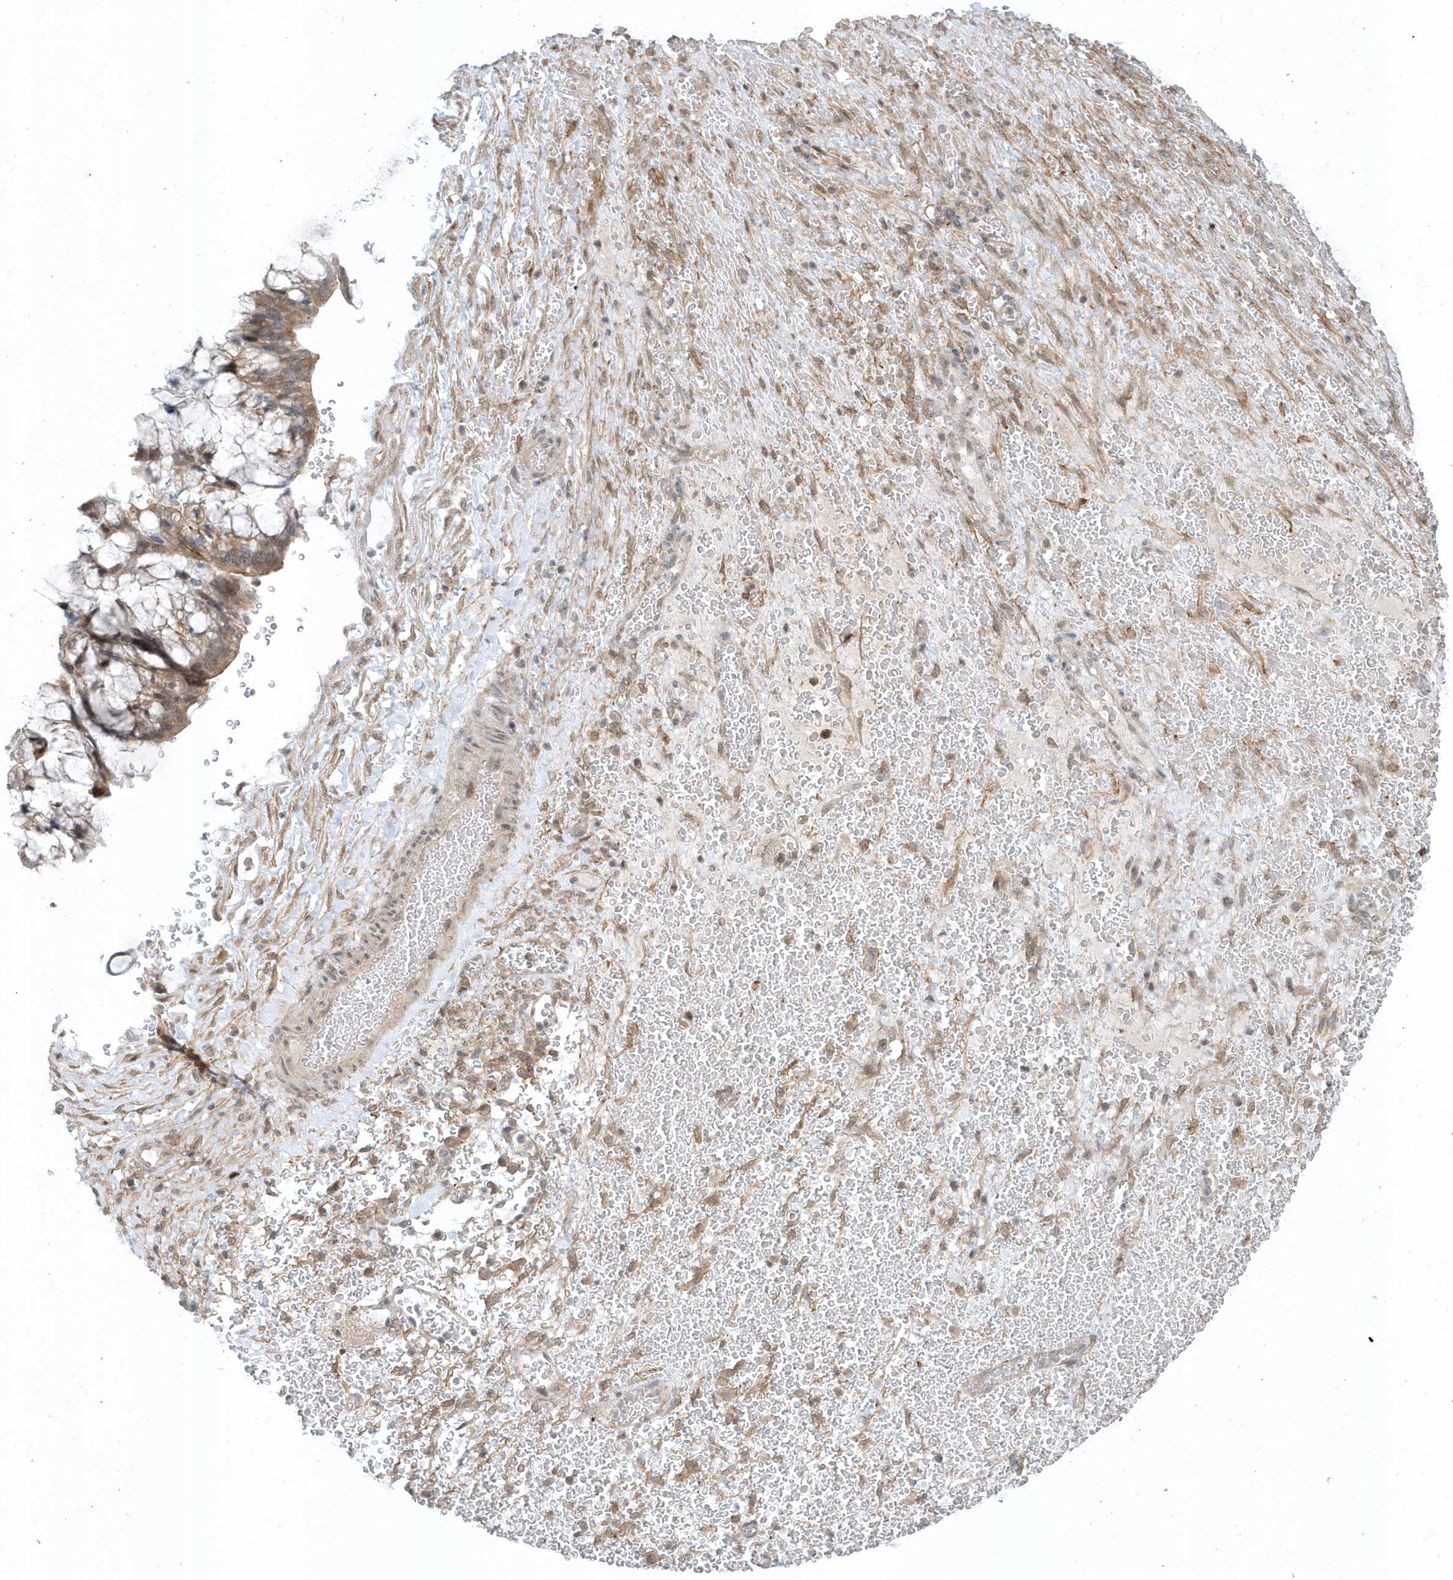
{"staining": {"intensity": "negative", "quantity": "none", "location": "none"}, "tissue": "ovarian cancer", "cell_type": "Tumor cells", "image_type": "cancer", "snomed": [{"axis": "morphology", "description": "Cystadenocarcinoma, mucinous, NOS"}, {"axis": "topography", "description": "Ovary"}], "caption": "An IHC micrograph of ovarian cancer (mucinous cystadenocarcinoma) is shown. There is no staining in tumor cells of ovarian cancer (mucinous cystadenocarcinoma).", "gene": "PARD3B", "patient": {"sex": "female", "age": 37}}